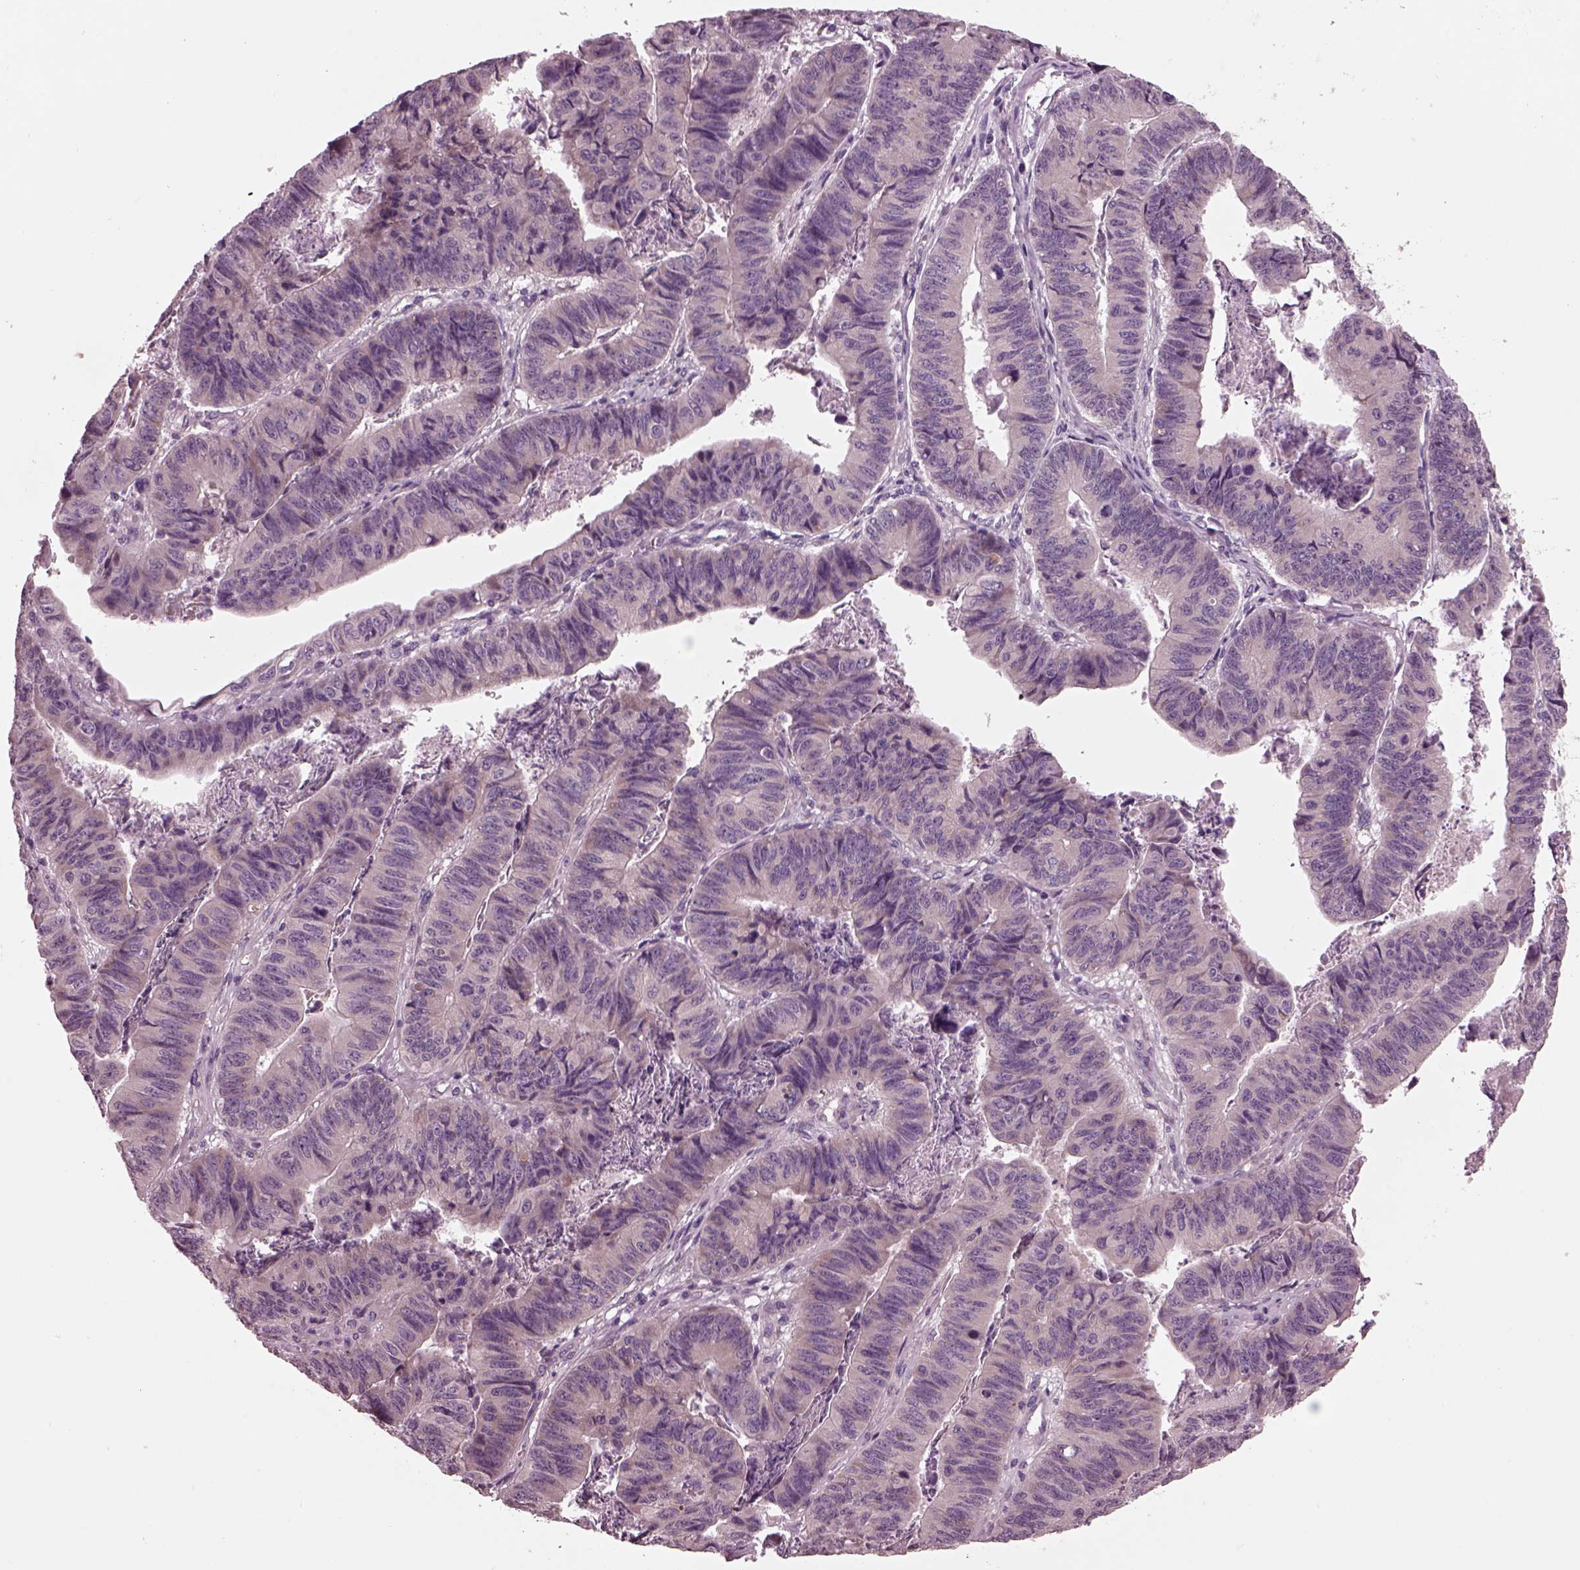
{"staining": {"intensity": "weak", "quantity": "<25%", "location": "cytoplasmic/membranous"}, "tissue": "stomach cancer", "cell_type": "Tumor cells", "image_type": "cancer", "snomed": [{"axis": "morphology", "description": "Adenocarcinoma, NOS"}, {"axis": "topography", "description": "Stomach, lower"}], "caption": "A micrograph of stomach cancer stained for a protein reveals no brown staining in tumor cells. (DAB immunohistochemistry (IHC) with hematoxylin counter stain).", "gene": "AP4M1", "patient": {"sex": "male", "age": 77}}